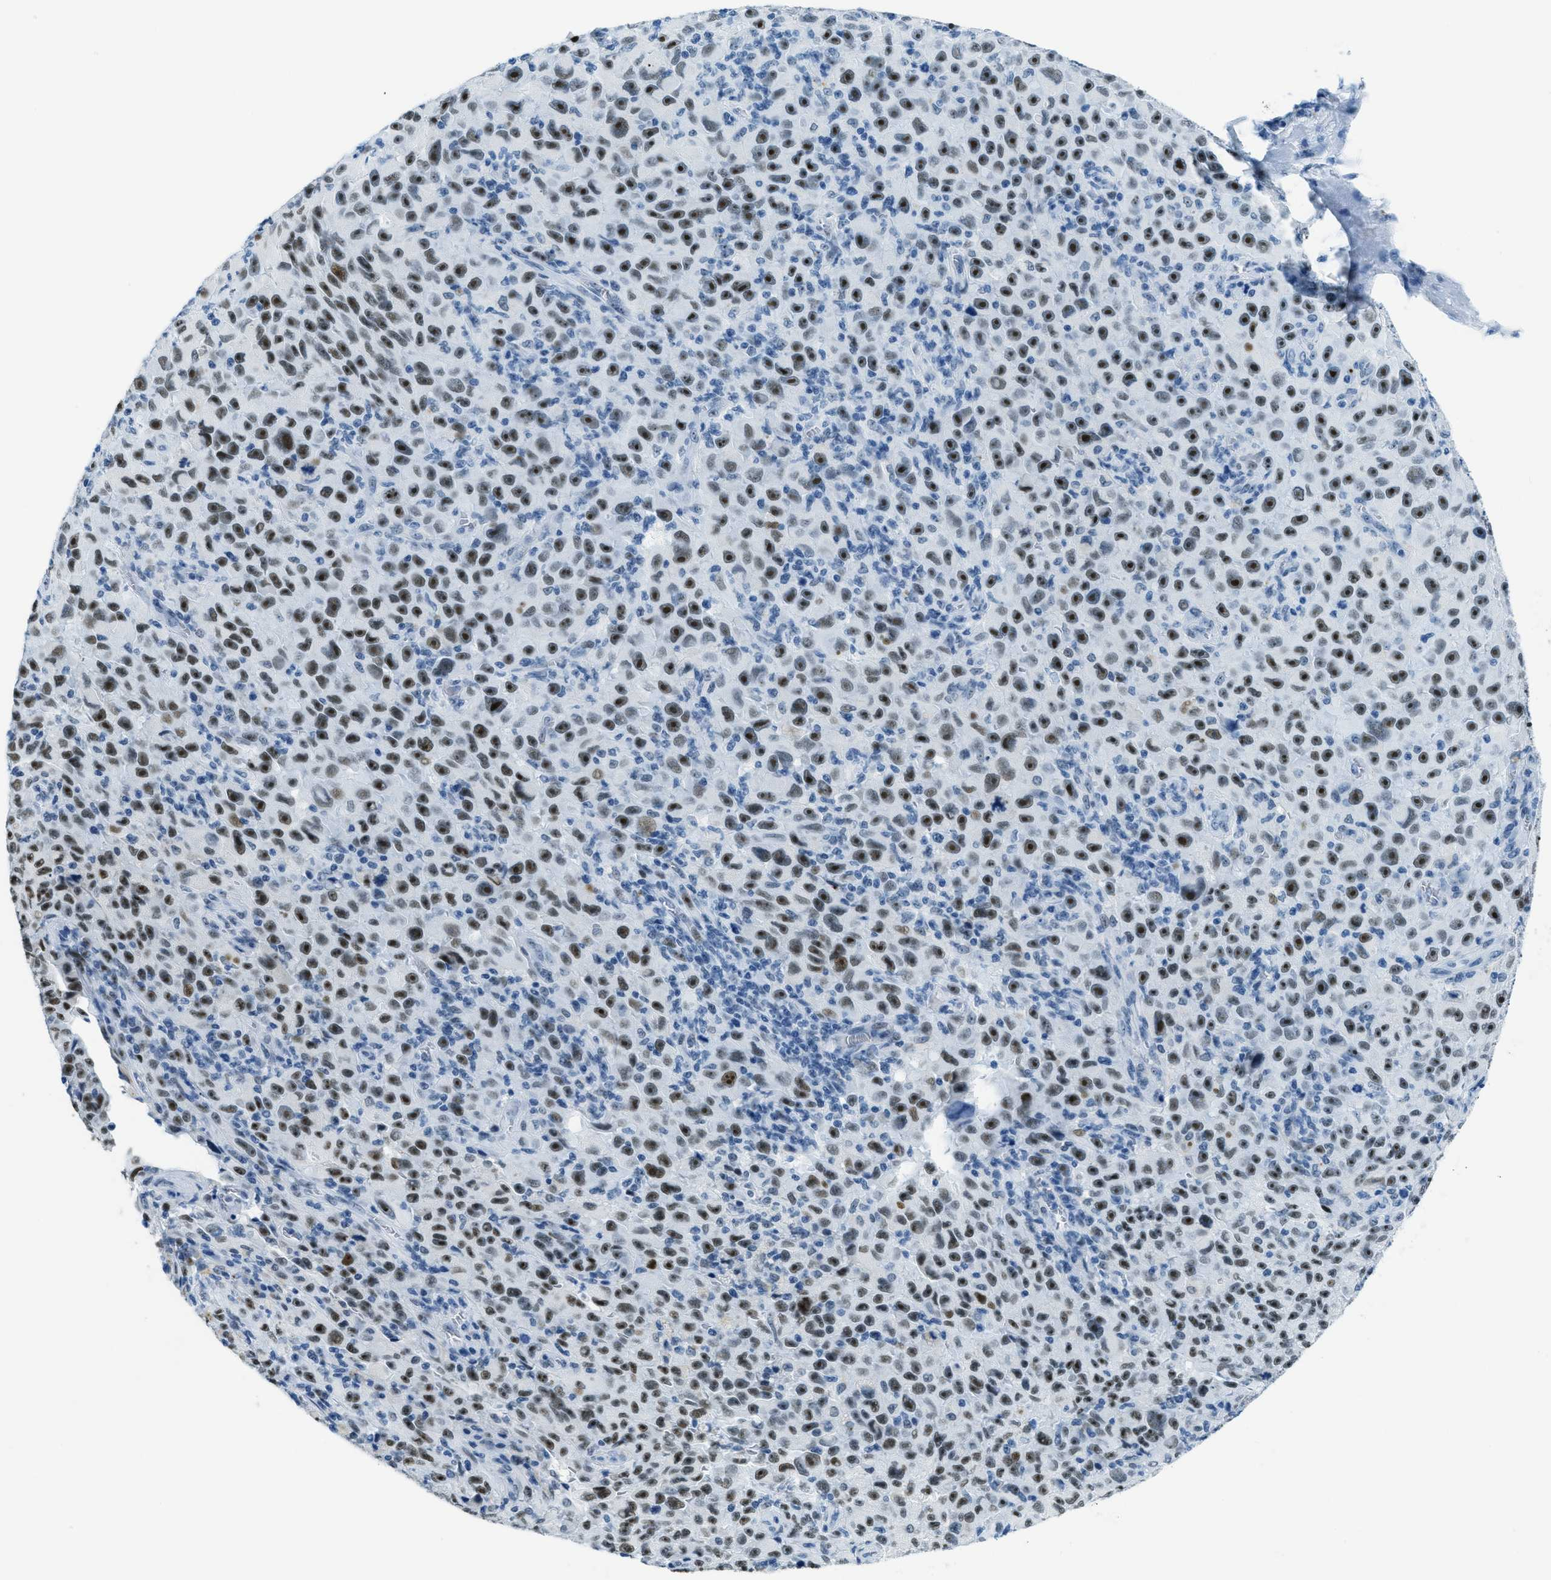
{"staining": {"intensity": "moderate", "quantity": ">75%", "location": "nuclear"}, "tissue": "melanoma", "cell_type": "Tumor cells", "image_type": "cancer", "snomed": [{"axis": "morphology", "description": "Malignant melanoma, NOS"}, {"axis": "topography", "description": "Skin"}], "caption": "Immunohistochemistry (IHC) photomicrograph of malignant melanoma stained for a protein (brown), which displays medium levels of moderate nuclear staining in approximately >75% of tumor cells.", "gene": "PLA2G2A", "patient": {"sex": "female", "age": 82}}